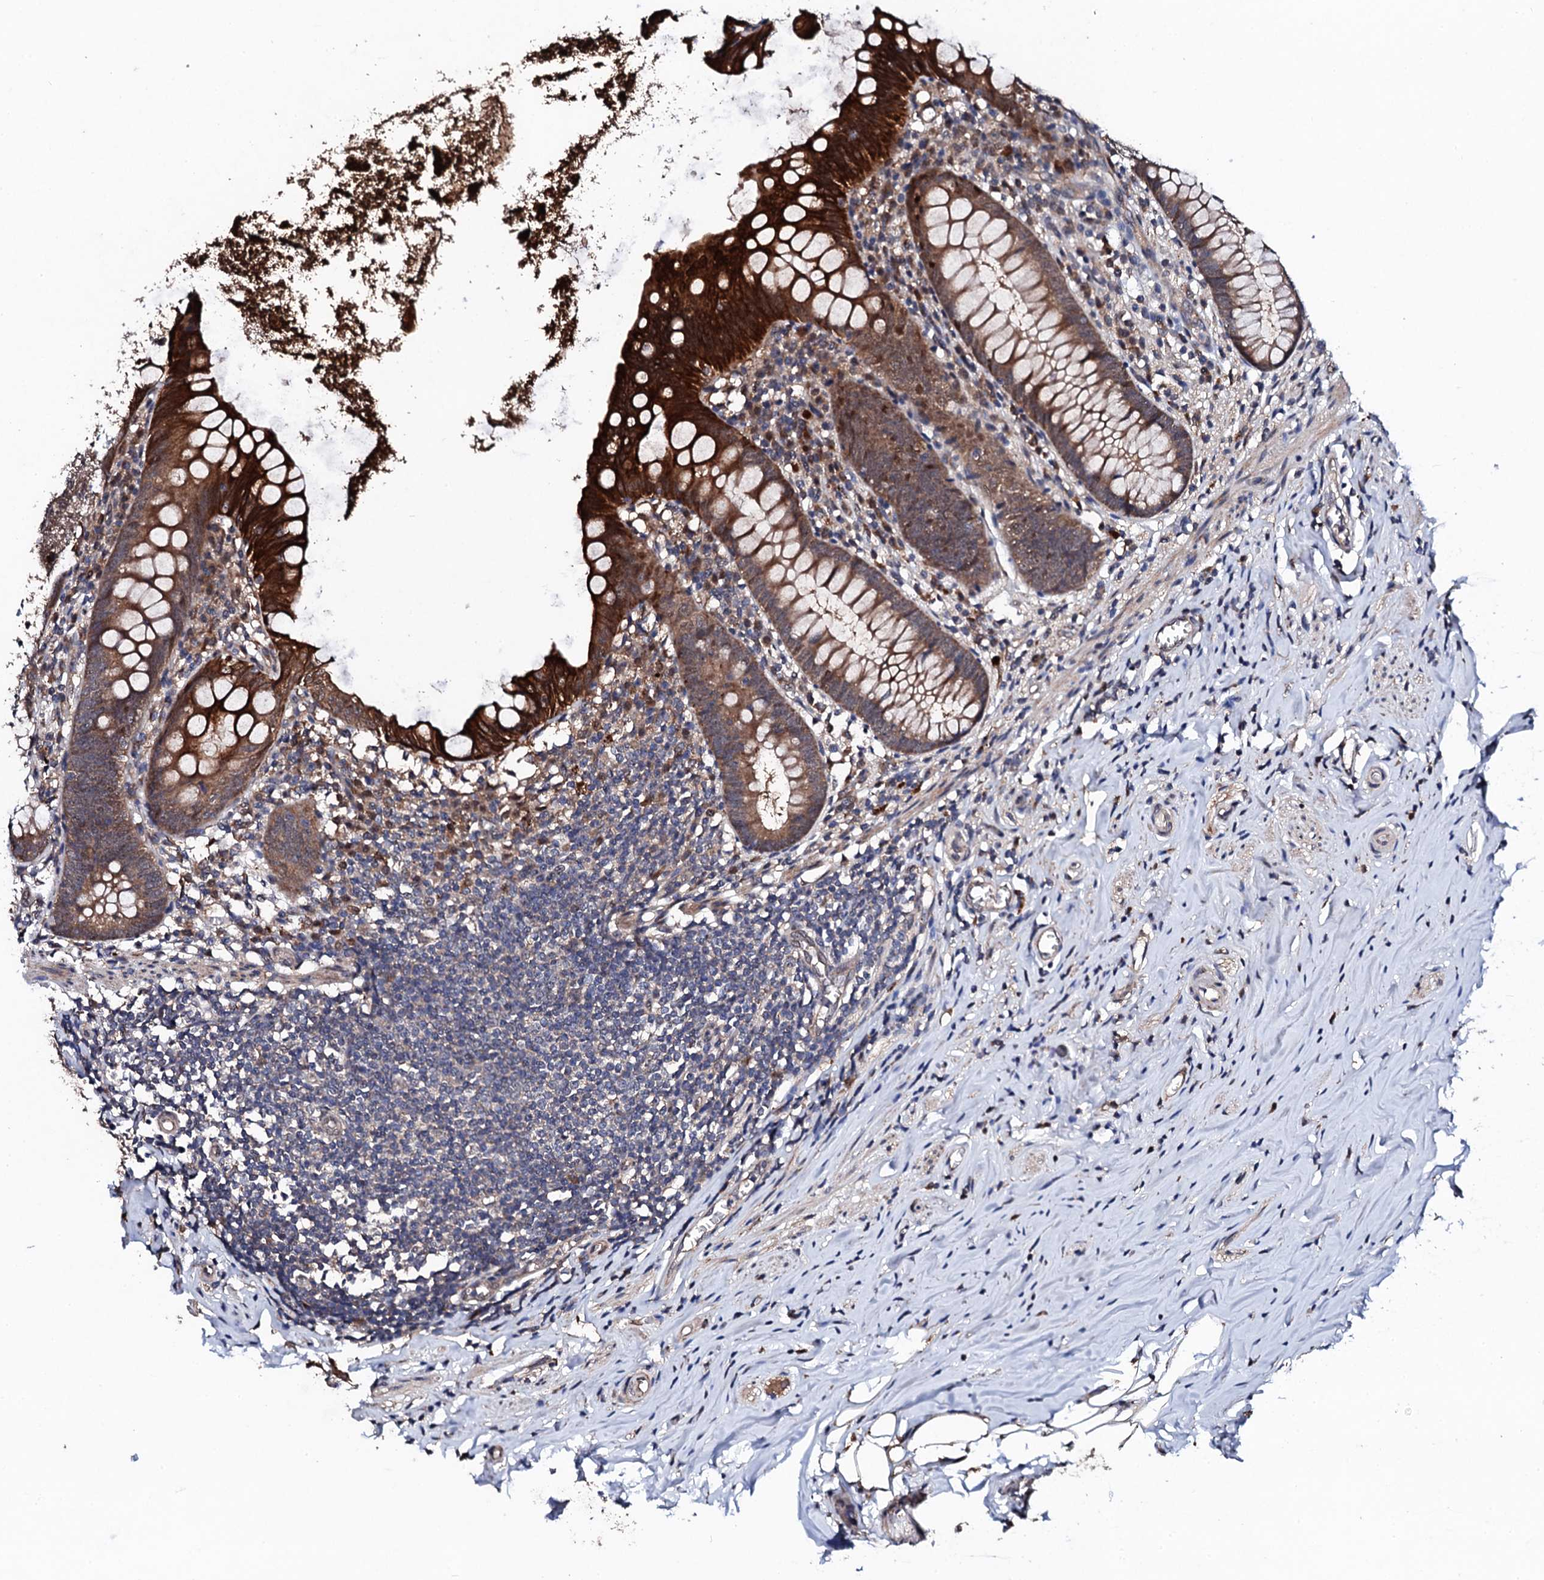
{"staining": {"intensity": "strong", "quantity": ">75%", "location": "cytoplasmic/membranous"}, "tissue": "appendix", "cell_type": "Glandular cells", "image_type": "normal", "snomed": [{"axis": "morphology", "description": "Normal tissue, NOS"}, {"axis": "topography", "description": "Appendix"}], "caption": "A high amount of strong cytoplasmic/membranous expression is seen in approximately >75% of glandular cells in normal appendix.", "gene": "IP6K1", "patient": {"sex": "female", "age": 51}}